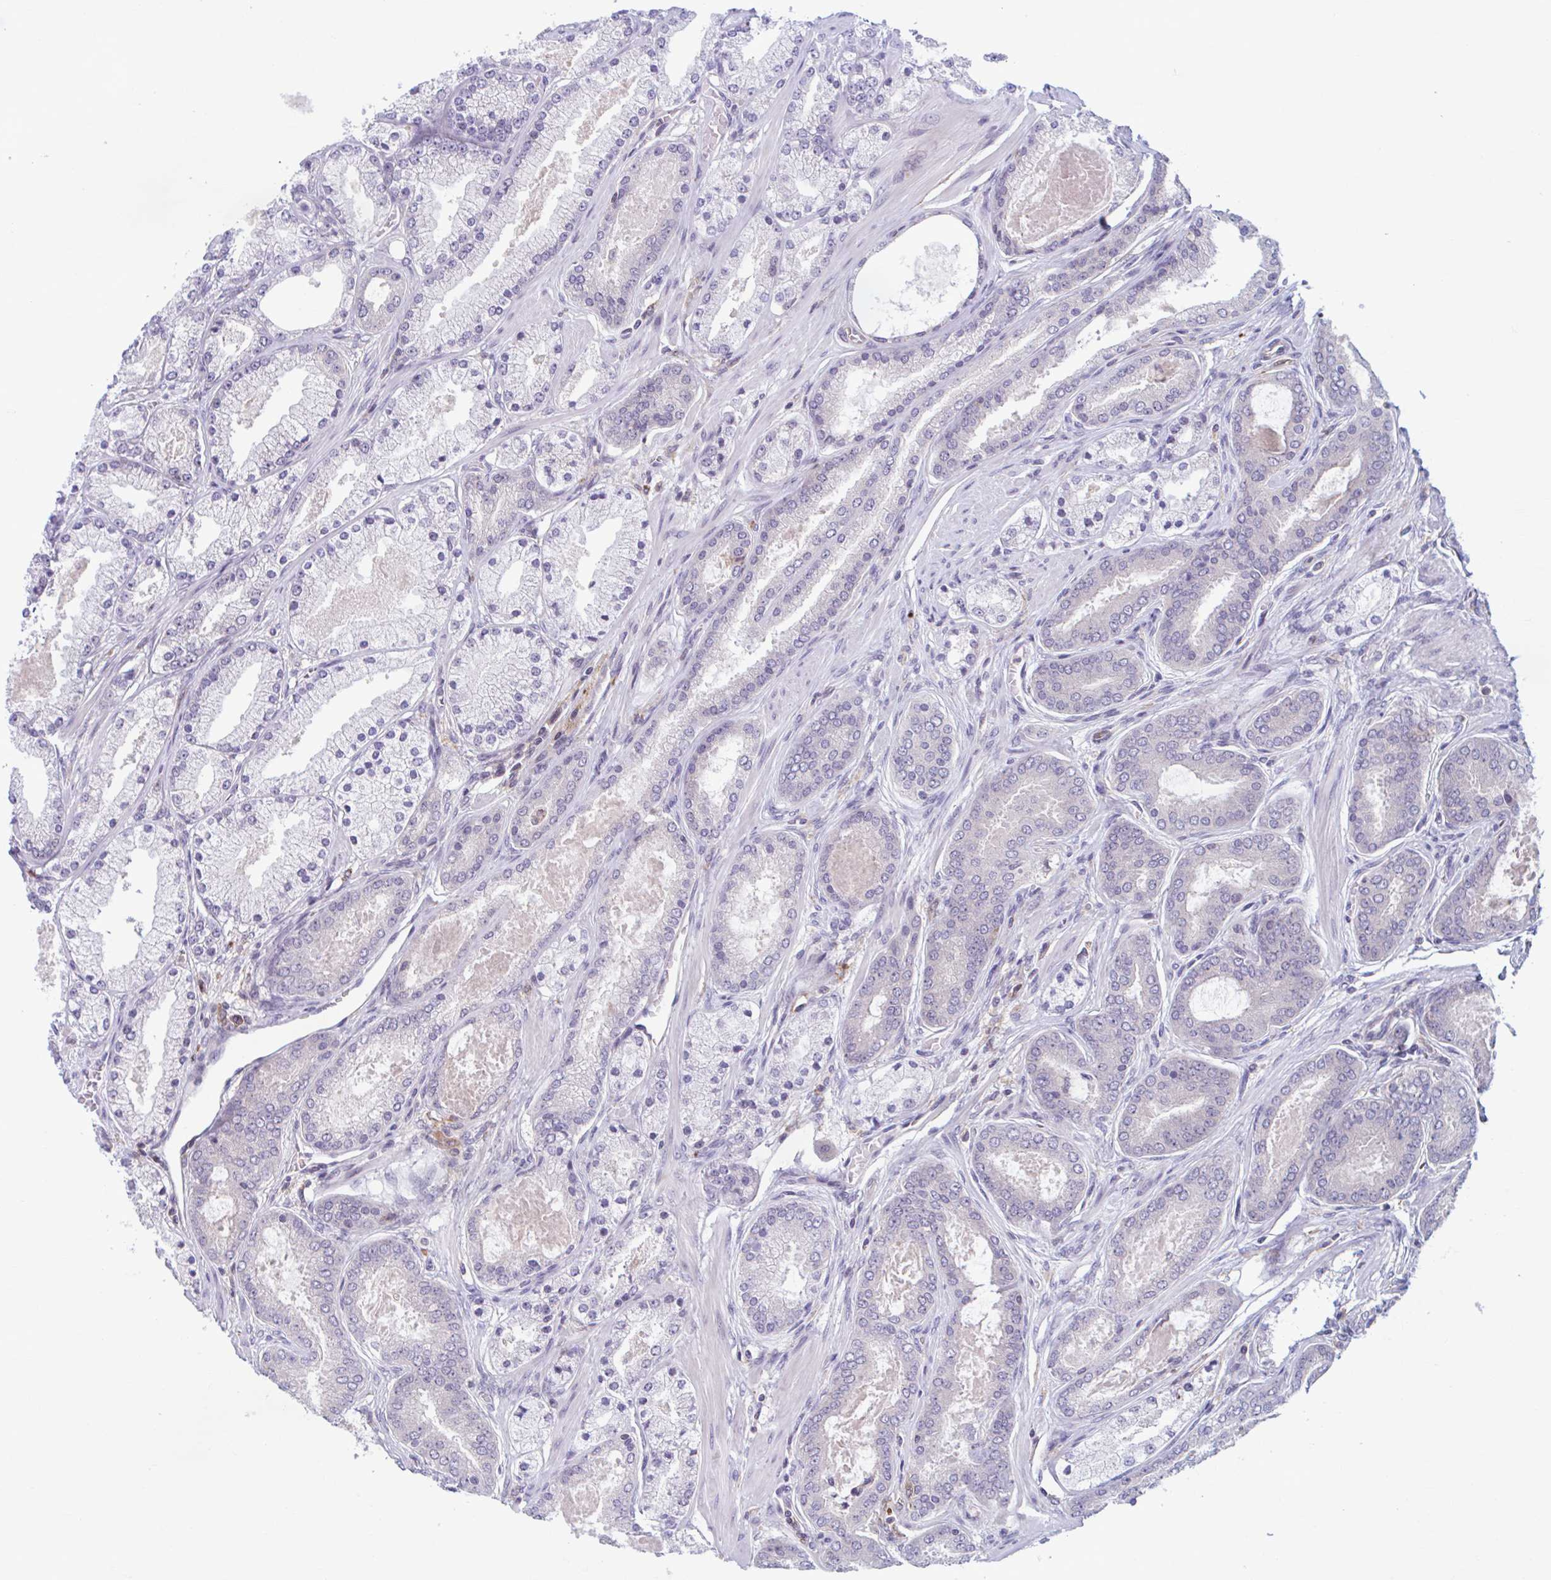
{"staining": {"intensity": "negative", "quantity": "none", "location": "none"}, "tissue": "prostate cancer", "cell_type": "Tumor cells", "image_type": "cancer", "snomed": [{"axis": "morphology", "description": "Adenocarcinoma, High grade"}, {"axis": "topography", "description": "Prostate"}], "caption": "DAB immunohistochemical staining of prostate cancer shows no significant staining in tumor cells.", "gene": "ADAT3", "patient": {"sex": "male", "age": 63}}